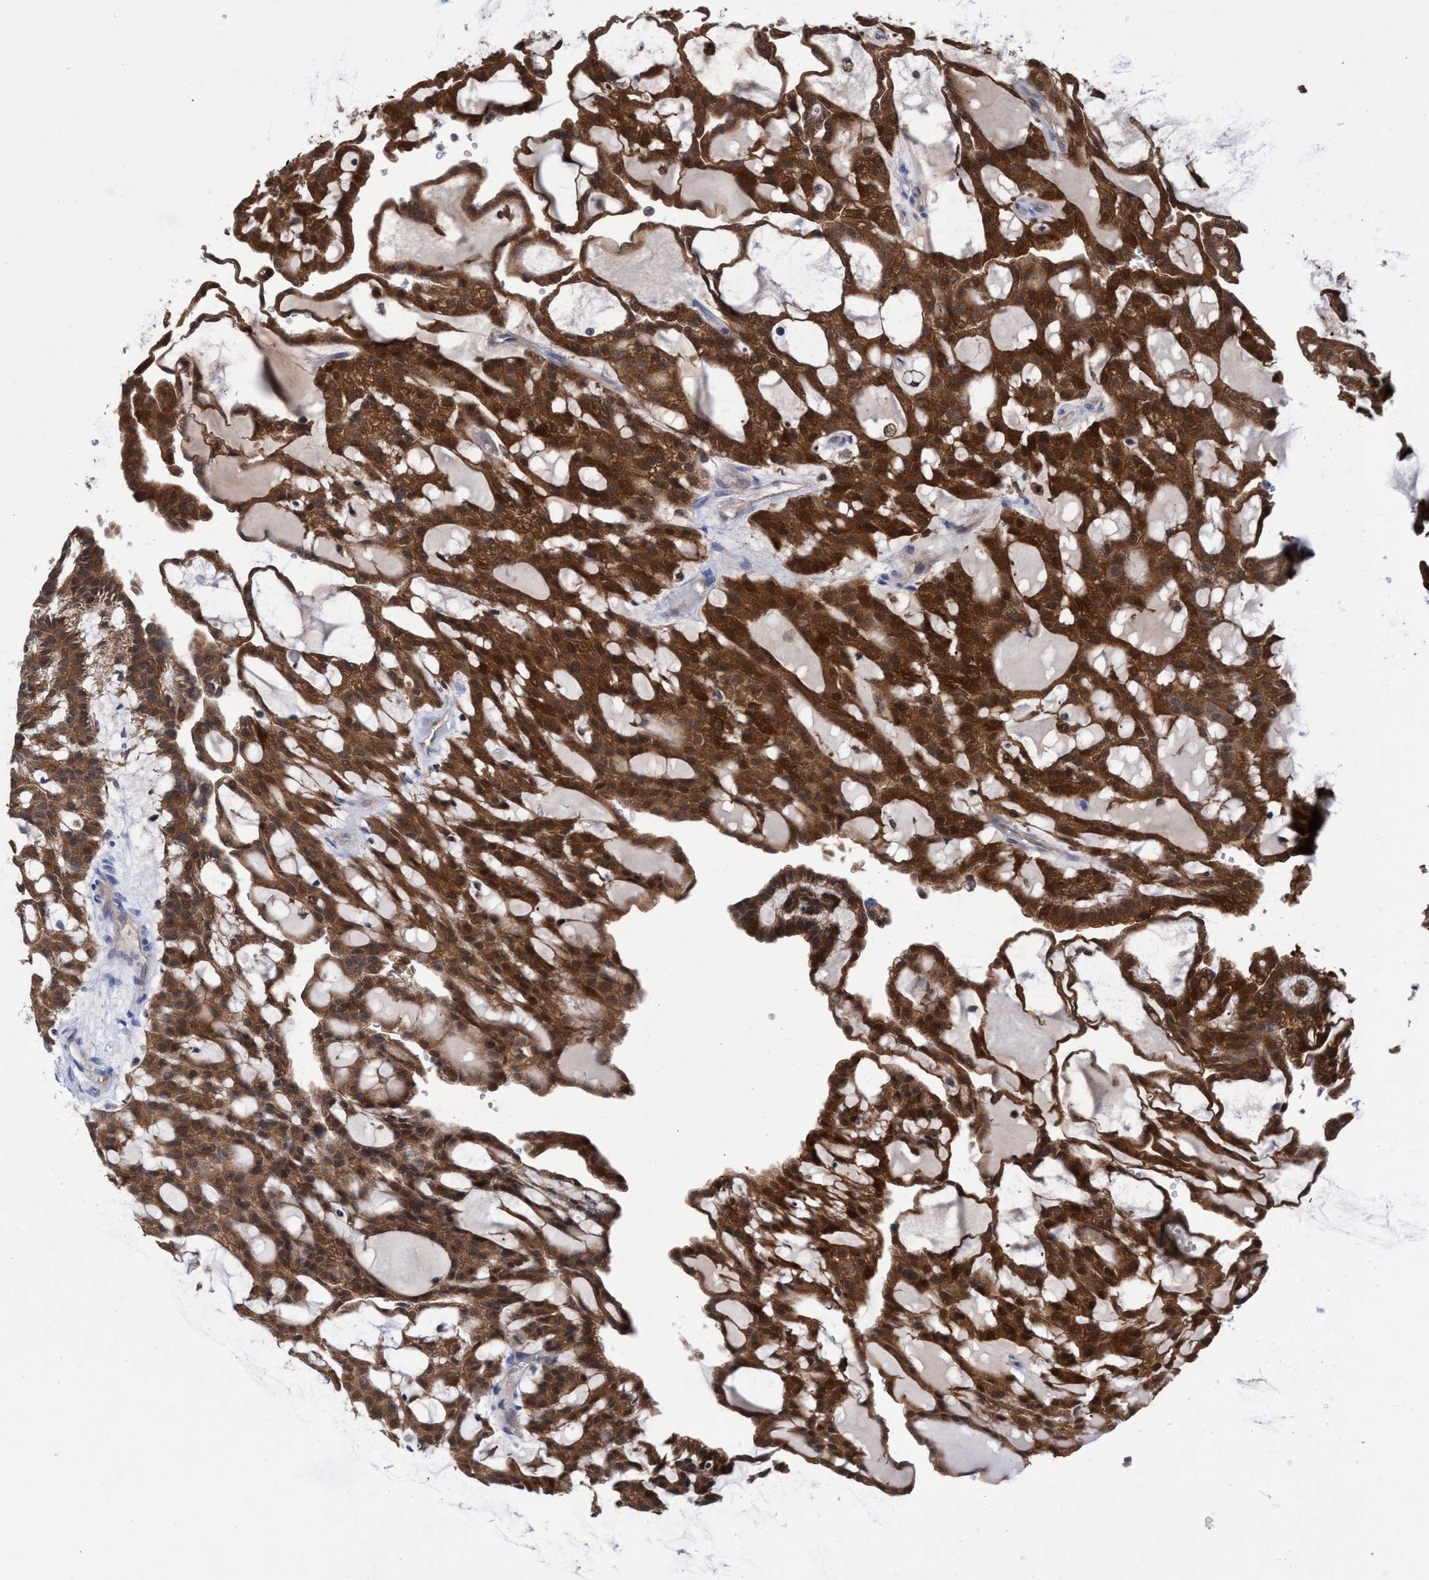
{"staining": {"intensity": "strong", "quantity": ">75%", "location": "cytoplasmic/membranous"}, "tissue": "renal cancer", "cell_type": "Tumor cells", "image_type": "cancer", "snomed": [{"axis": "morphology", "description": "Adenocarcinoma, NOS"}, {"axis": "topography", "description": "Kidney"}], "caption": "The histopathology image exhibits immunohistochemical staining of adenocarcinoma (renal). There is strong cytoplasmic/membranous positivity is present in about >75% of tumor cells.", "gene": "PNPO", "patient": {"sex": "male", "age": 63}}